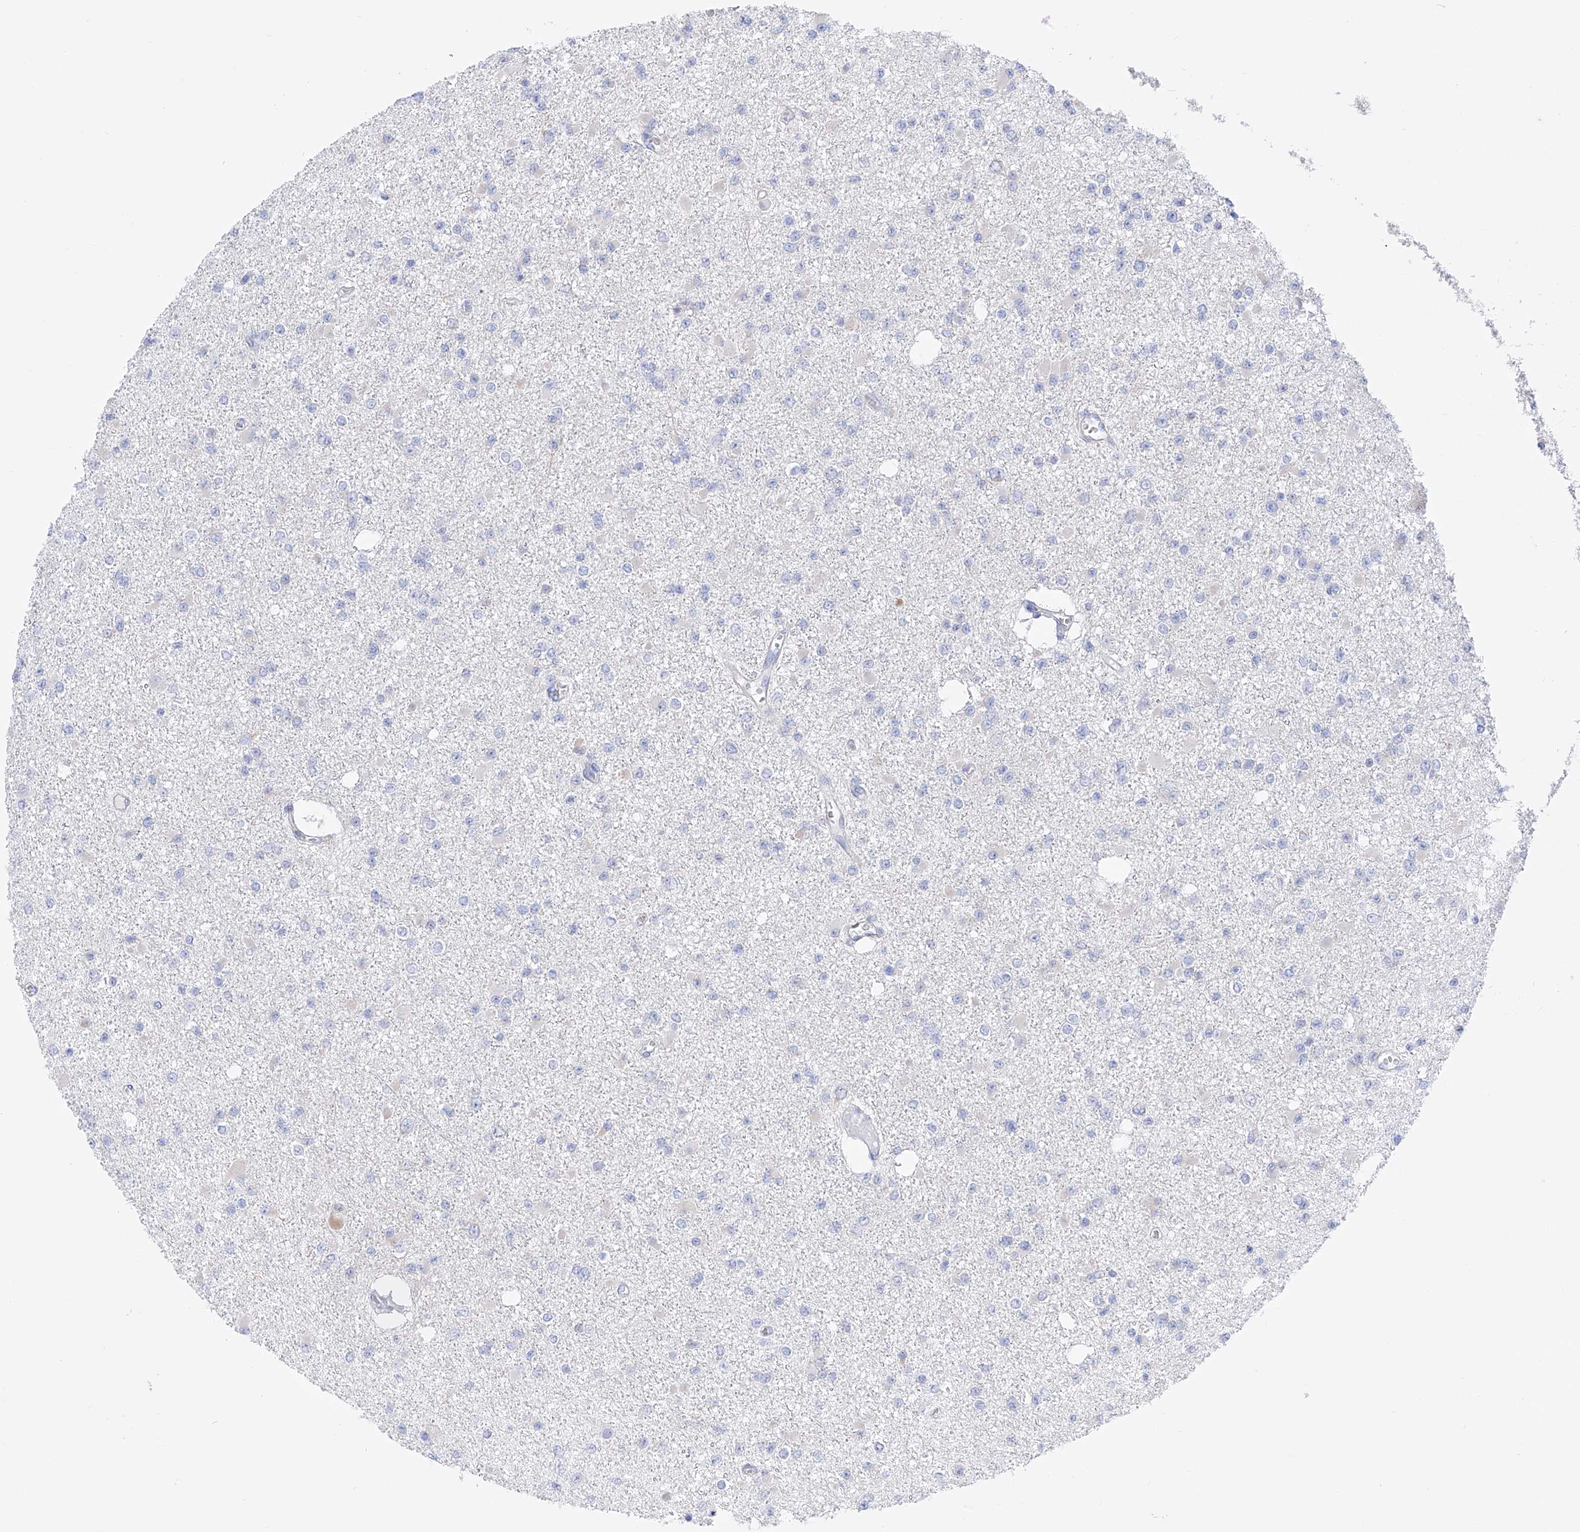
{"staining": {"intensity": "negative", "quantity": "none", "location": "none"}, "tissue": "glioma", "cell_type": "Tumor cells", "image_type": "cancer", "snomed": [{"axis": "morphology", "description": "Glioma, malignant, Low grade"}, {"axis": "topography", "description": "Brain"}], "caption": "An immunohistochemistry histopathology image of glioma is shown. There is no staining in tumor cells of glioma.", "gene": "FLG", "patient": {"sex": "female", "age": 22}}